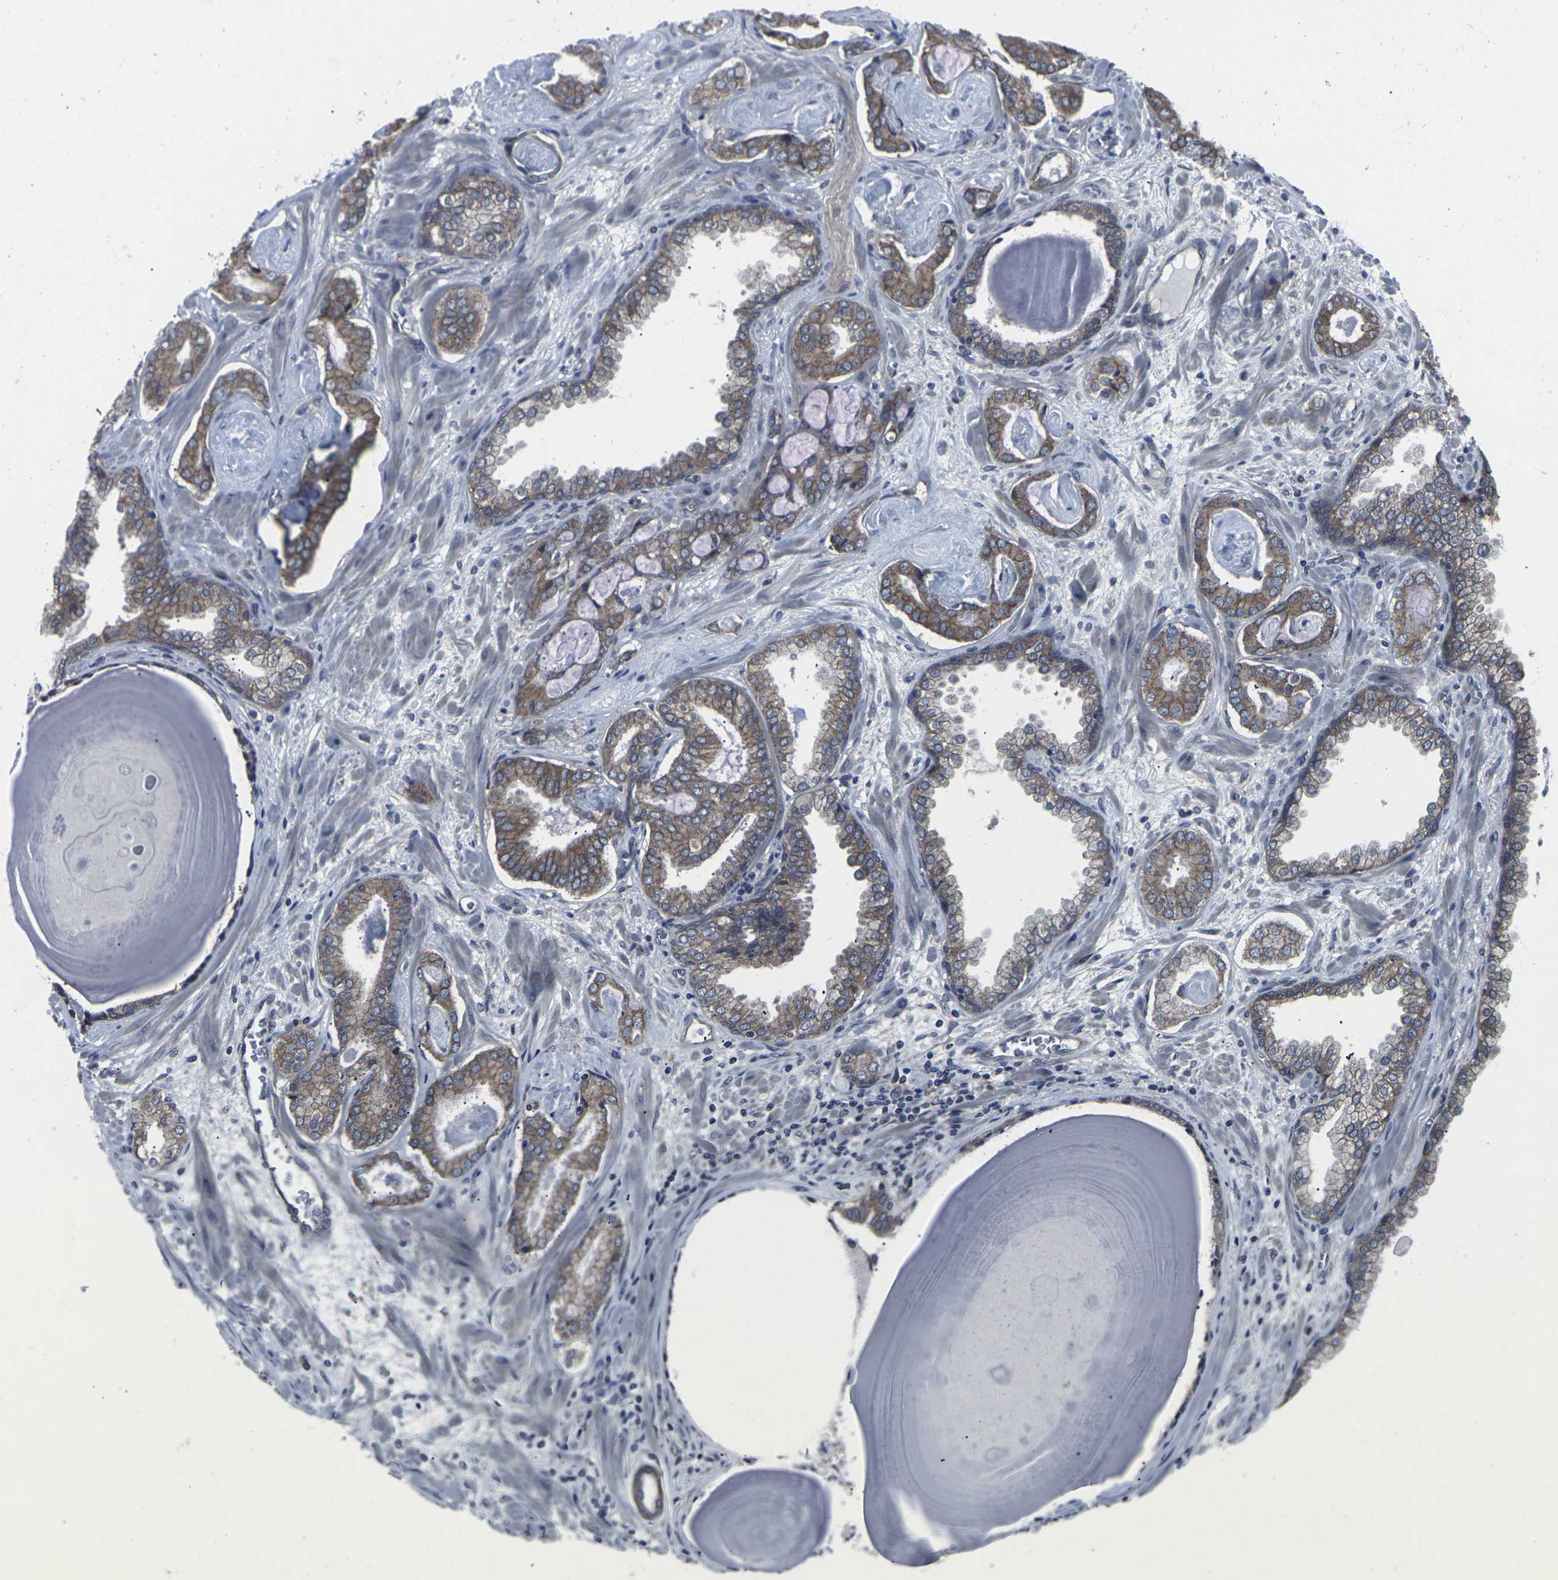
{"staining": {"intensity": "moderate", "quantity": ">75%", "location": "cytoplasmic/membranous"}, "tissue": "prostate cancer", "cell_type": "Tumor cells", "image_type": "cancer", "snomed": [{"axis": "morphology", "description": "Adenocarcinoma, Low grade"}, {"axis": "topography", "description": "Prostate"}], "caption": "This photomicrograph demonstrates IHC staining of prostate cancer (adenocarcinoma (low-grade)), with medium moderate cytoplasmic/membranous expression in approximately >75% of tumor cells.", "gene": "MAPKAPK2", "patient": {"sex": "male", "age": 53}}